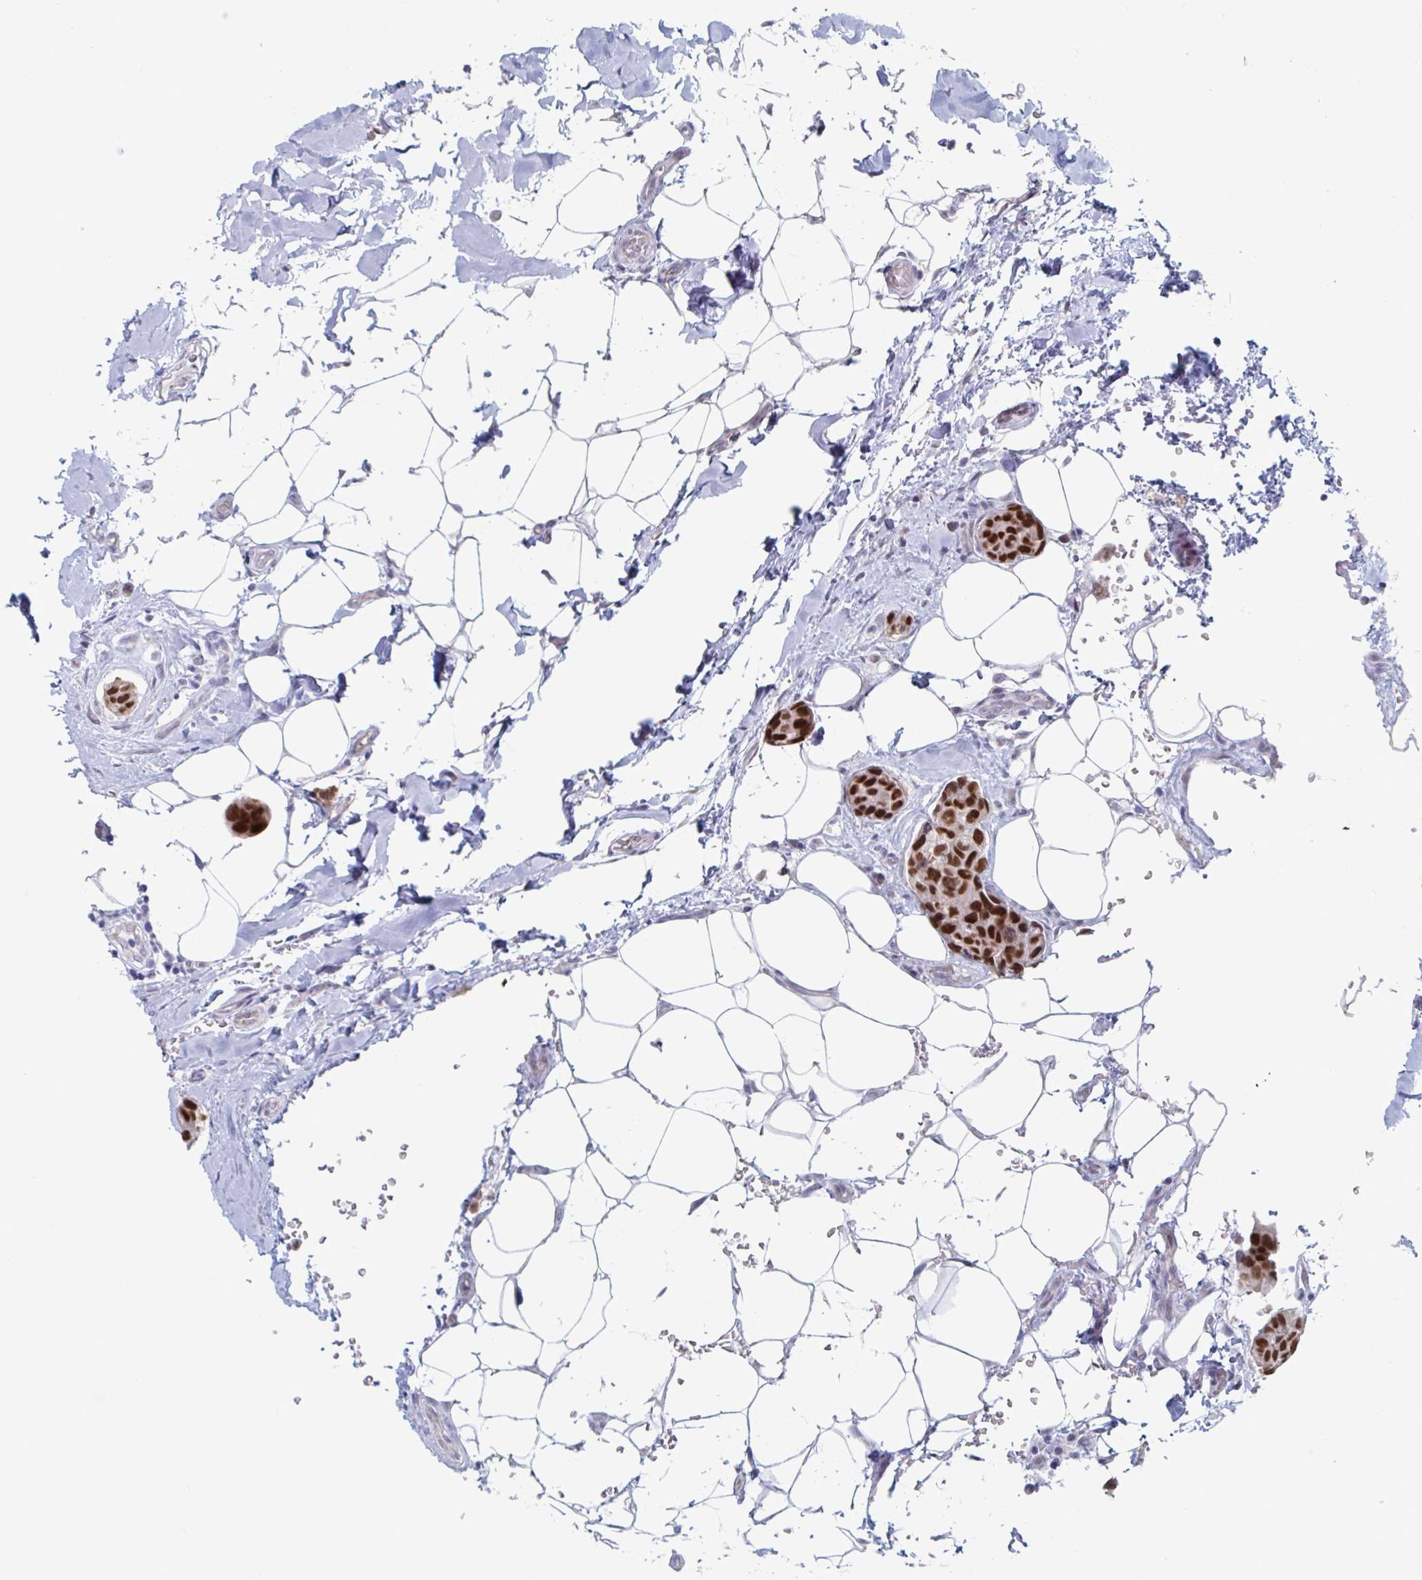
{"staining": {"intensity": "strong", "quantity": ">75%", "location": "nuclear"}, "tissue": "breast cancer", "cell_type": "Tumor cells", "image_type": "cancer", "snomed": [{"axis": "morphology", "description": "Duct carcinoma"}, {"axis": "topography", "description": "Breast"}, {"axis": "topography", "description": "Lymph node"}], "caption": "Protein staining exhibits strong nuclear positivity in approximately >75% of tumor cells in breast cancer.", "gene": "FOXA1", "patient": {"sex": "female", "age": 80}}